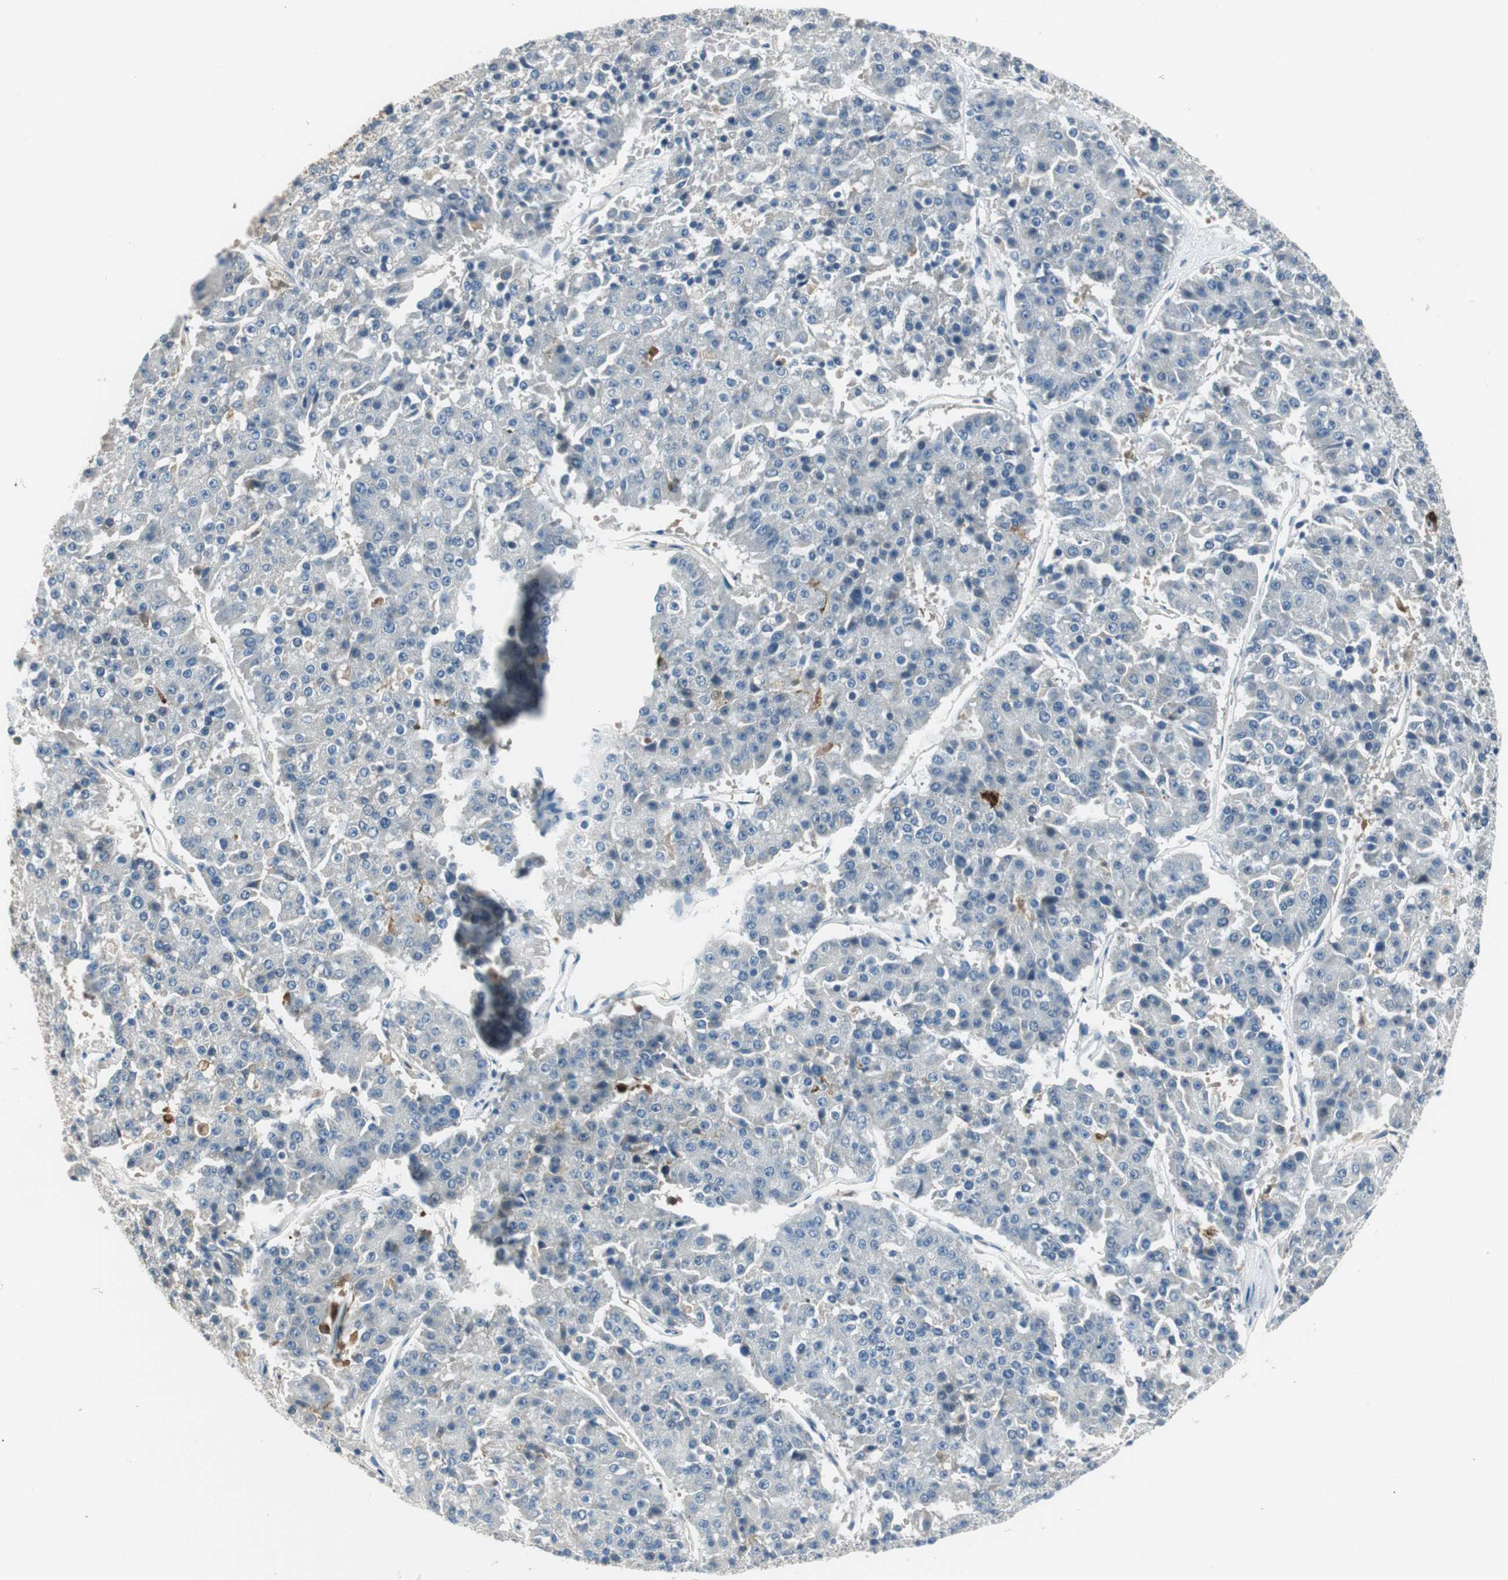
{"staining": {"intensity": "negative", "quantity": "none", "location": "none"}, "tissue": "pancreatic cancer", "cell_type": "Tumor cells", "image_type": "cancer", "snomed": [{"axis": "morphology", "description": "Adenocarcinoma, NOS"}, {"axis": "topography", "description": "Pancreas"}], "caption": "Immunohistochemistry (IHC) histopathology image of neoplastic tissue: pancreatic cancer stained with DAB (3,3'-diaminobenzidine) displays no significant protein expression in tumor cells.", "gene": "MSTO1", "patient": {"sex": "male", "age": 50}}